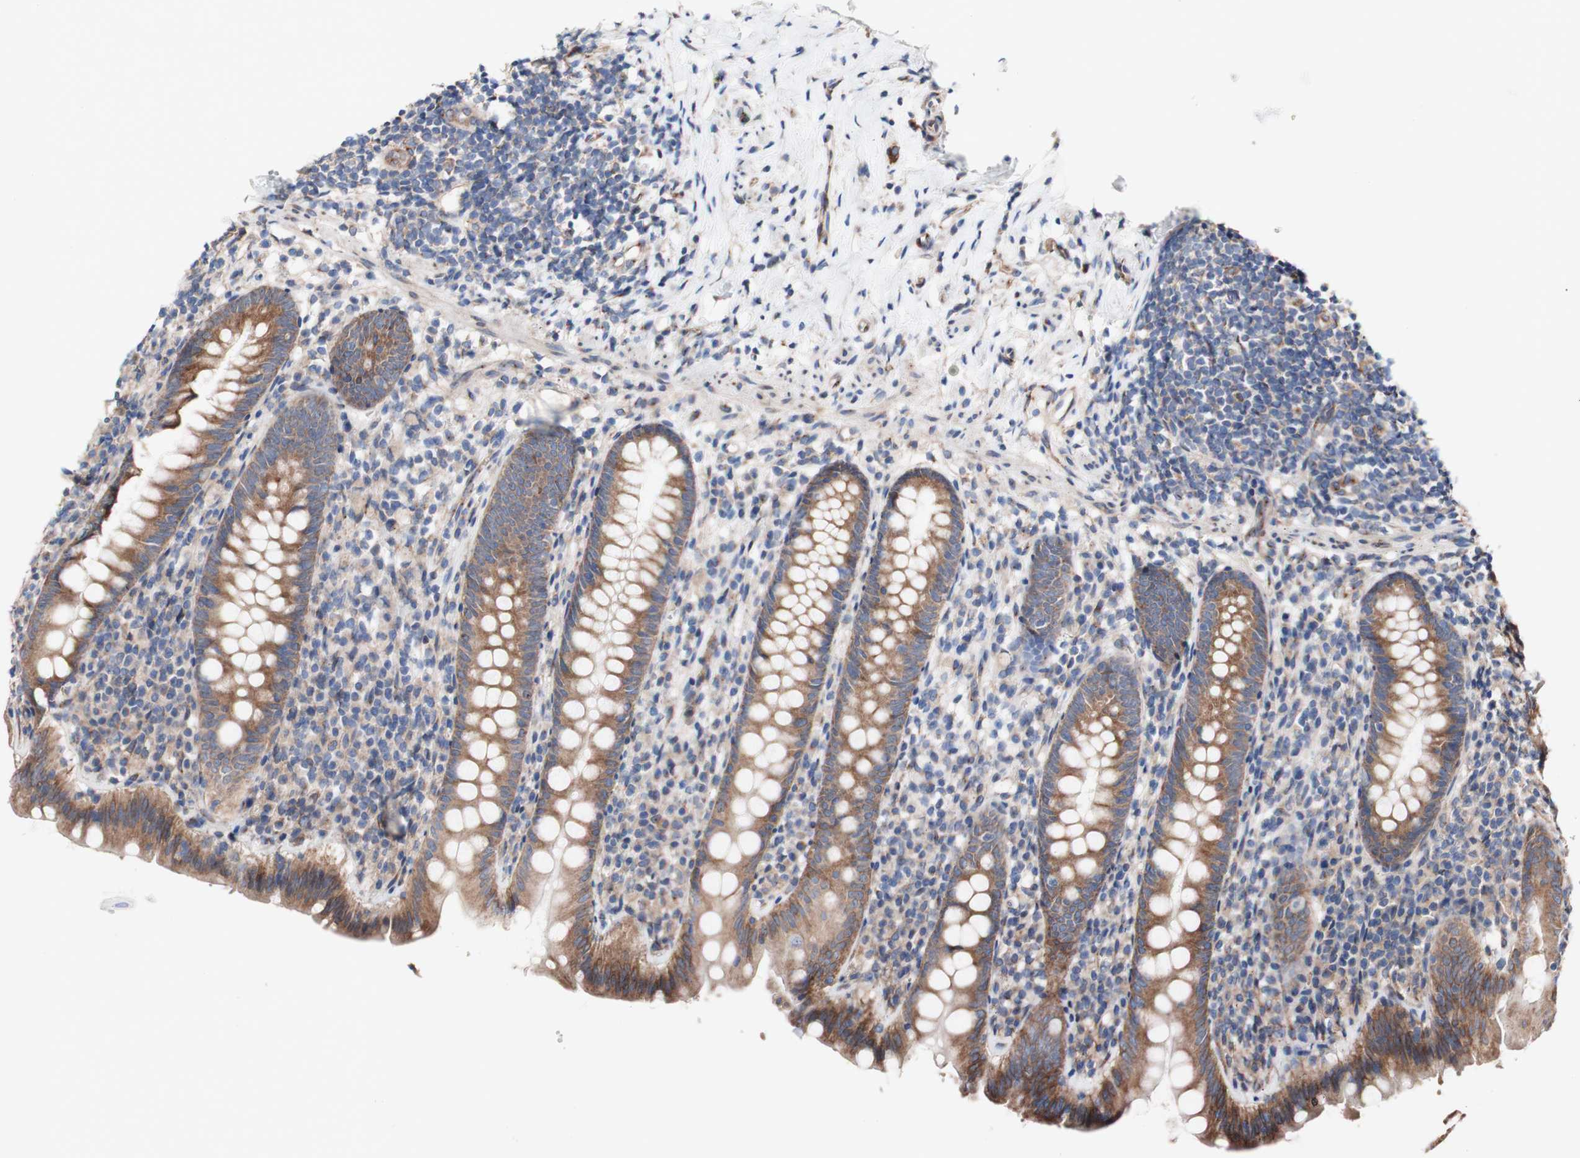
{"staining": {"intensity": "moderate", "quantity": ">75%", "location": "cytoplasmic/membranous"}, "tissue": "appendix", "cell_type": "Glandular cells", "image_type": "normal", "snomed": [{"axis": "morphology", "description": "Normal tissue, NOS"}, {"axis": "topography", "description": "Appendix"}], "caption": "Appendix stained for a protein (brown) displays moderate cytoplasmic/membranous positive staining in approximately >75% of glandular cells.", "gene": "LRIG3", "patient": {"sex": "male", "age": 52}}